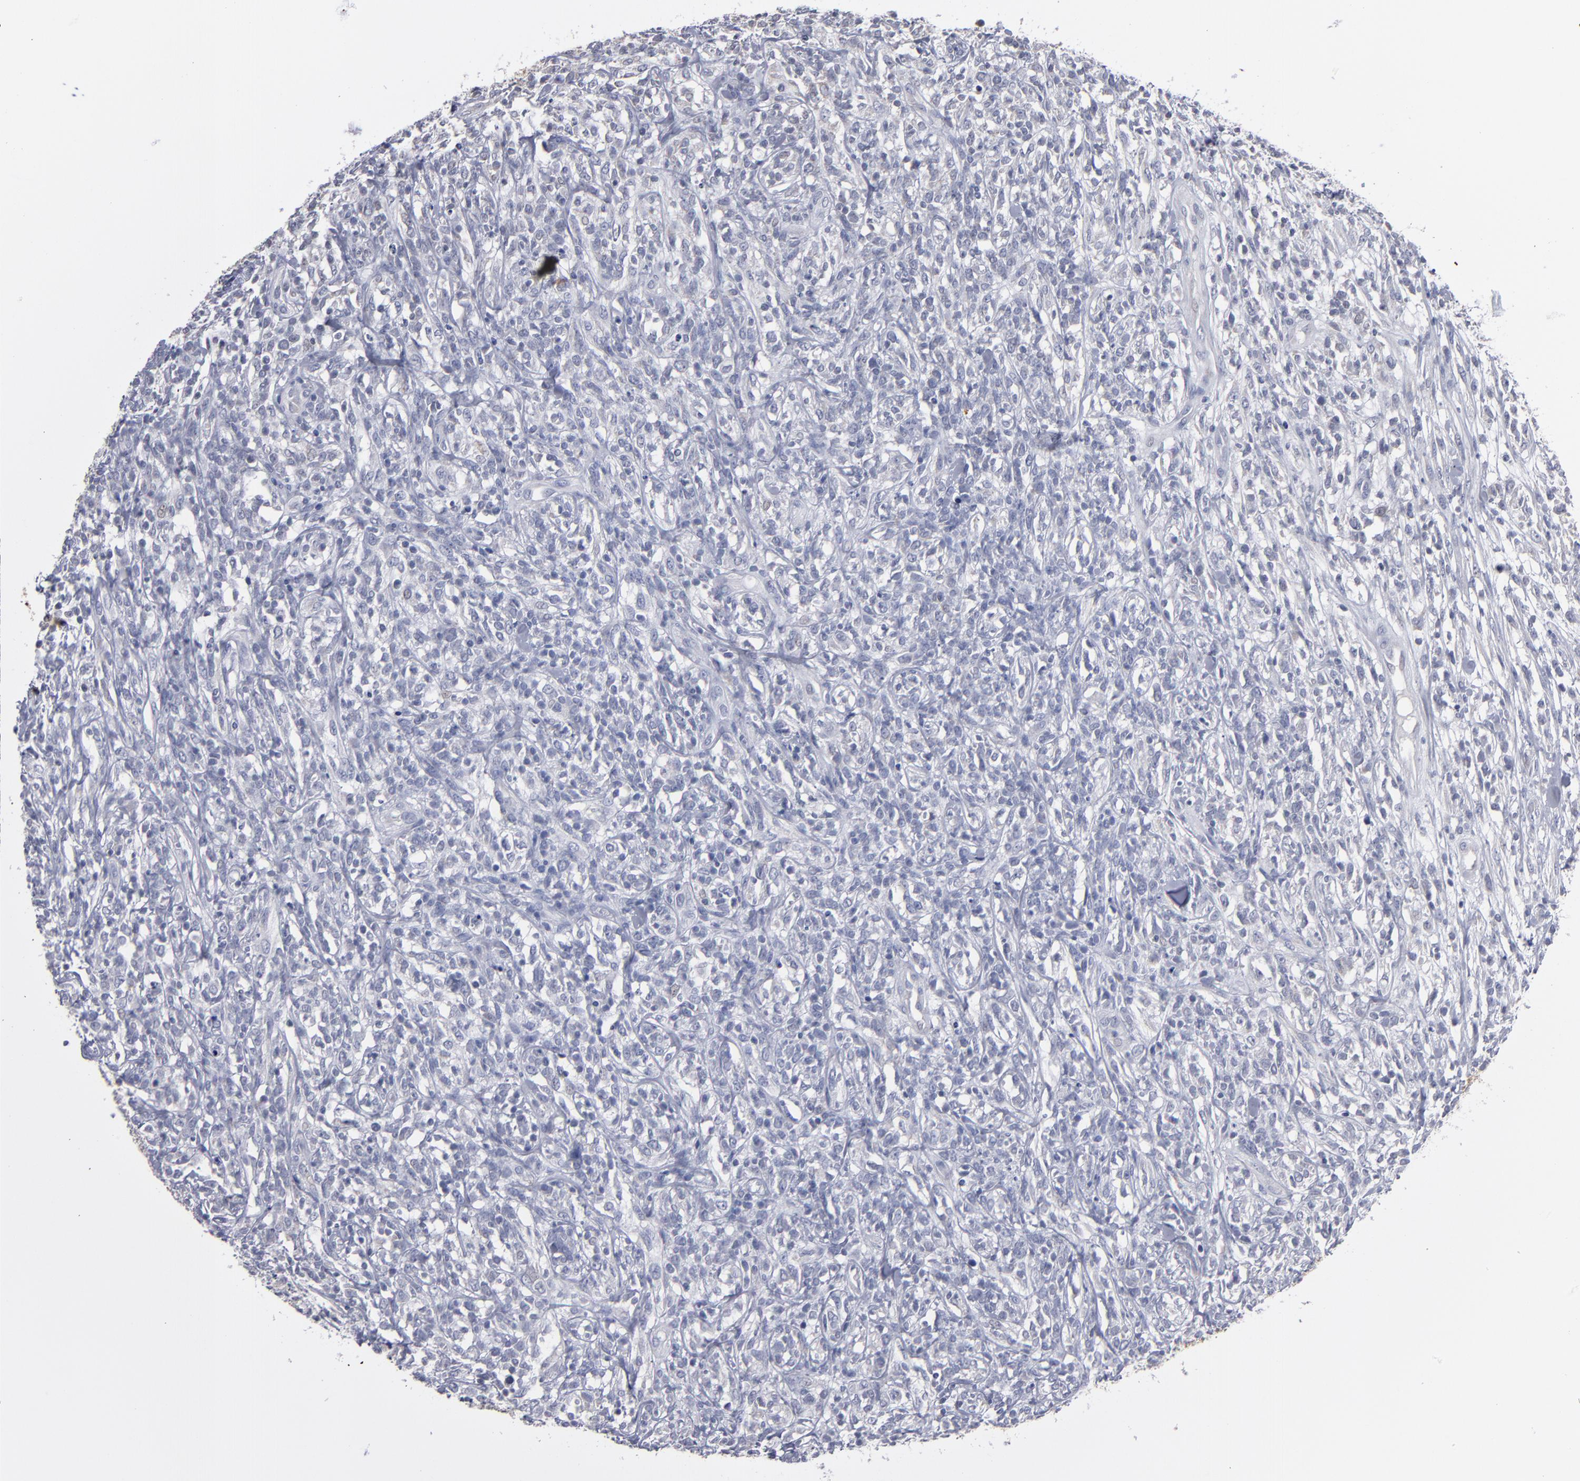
{"staining": {"intensity": "negative", "quantity": "none", "location": "none"}, "tissue": "lymphoma", "cell_type": "Tumor cells", "image_type": "cancer", "snomed": [{"axis": "morphology", "description": "Malignant lymphoma, non-Hodgkin's type, High grade"}, {"axis": "topography", "description": "Lymph node"}], "caption": "An image of high-grade malignant lymphoma, non-Hodgkin's type stained for a protein reveals no brown staining in tumor cells.", "gene": "RPH3A", "patient": {"sex": "female", "age": 73}}